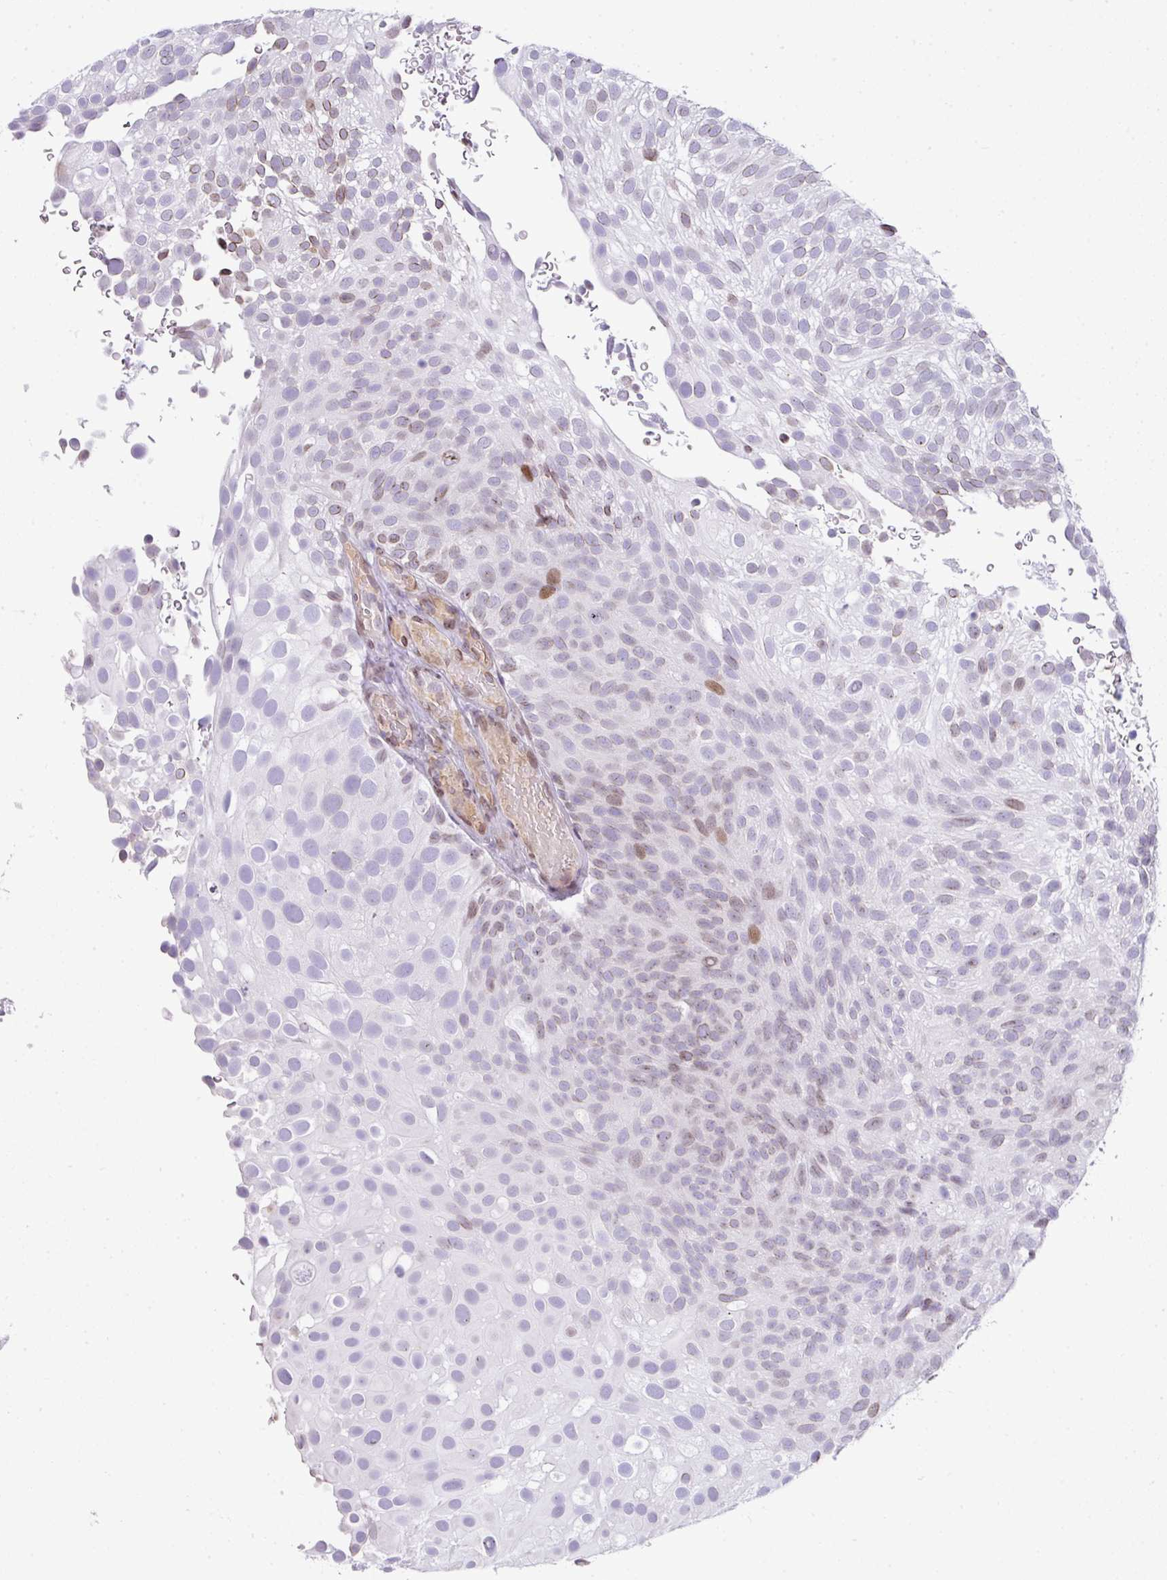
{"staining": {"intensity": "moderate", "quantity": "<25%", "location": "nuclear"}, "tissue": "urothelial cancer", "cell_type": "Tumor cells", "image_type": "cancer", "snomed": [{"axis": "morphology", "description": "Urothelial carcinoma, Low grade"}, {"axis": "topography", "description": "Urinary bladder"}], "caption": "Urothelial cancer tissue displays moderate nuclear staining in about <25% of tumor cells", "gene": "PLK1", "patient": {"sex": "male", "age": 78}}